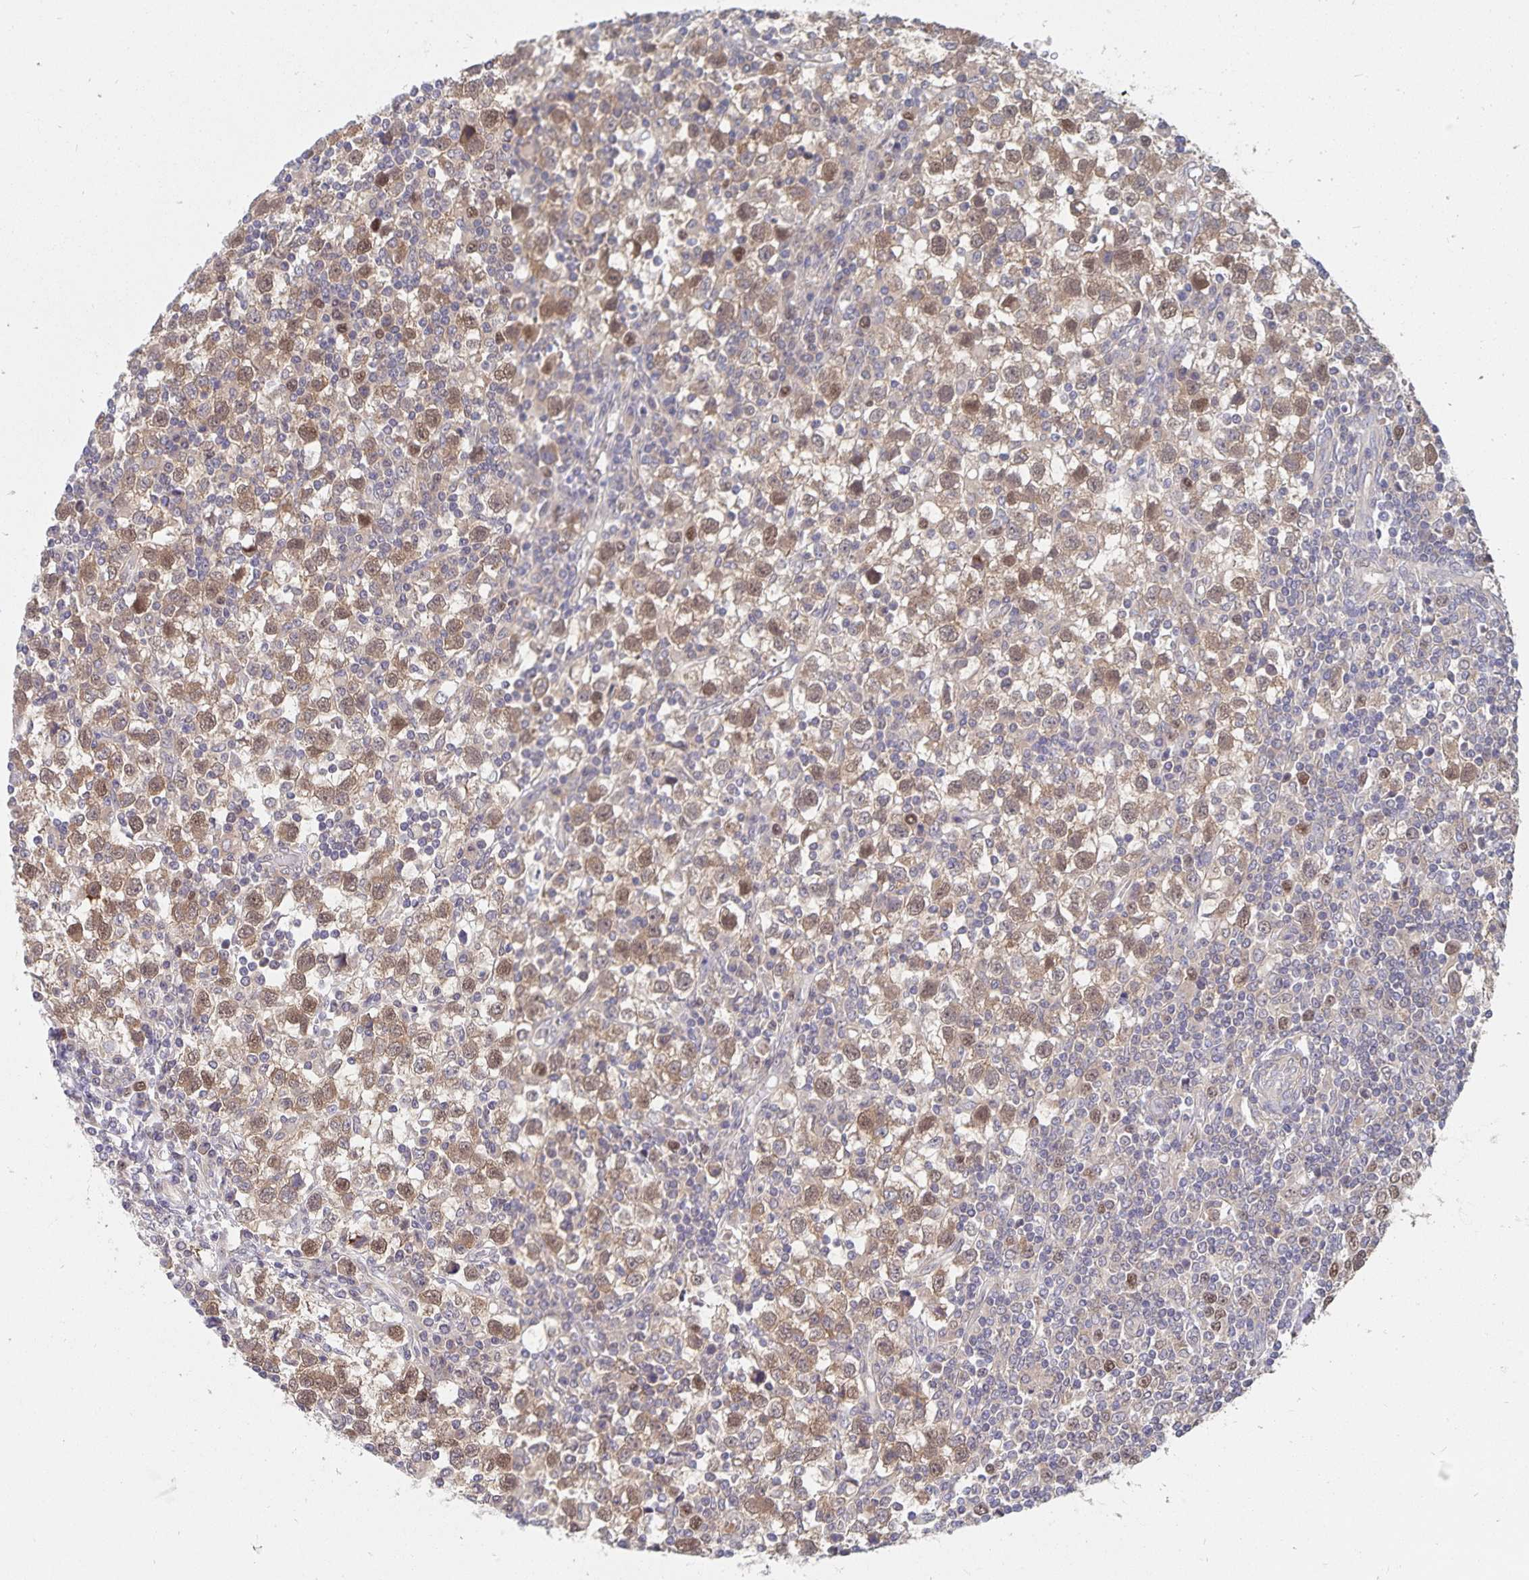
{"staining": {"intensity": "moderate", "quantity": ">75%", "location": "nuclear"}, "tissue": "testis cancer", "cell_type": "Tumor cells", "image_type": "cancer", "snomed": [{"axis": "morphology", "description": "Seminoma, NOS"}, {"axis": "topography", "description": "Testis"}], "caption": "The histopathology image exhibits a brown stain indicating the presence of a protein in the nuclear of tumor cells in testis seminoma. The protein of interest is shown in brown color, while the nuclei are stained blue.", "gene": "BAG6", "patient": {"sex": "male", "age": 34}}